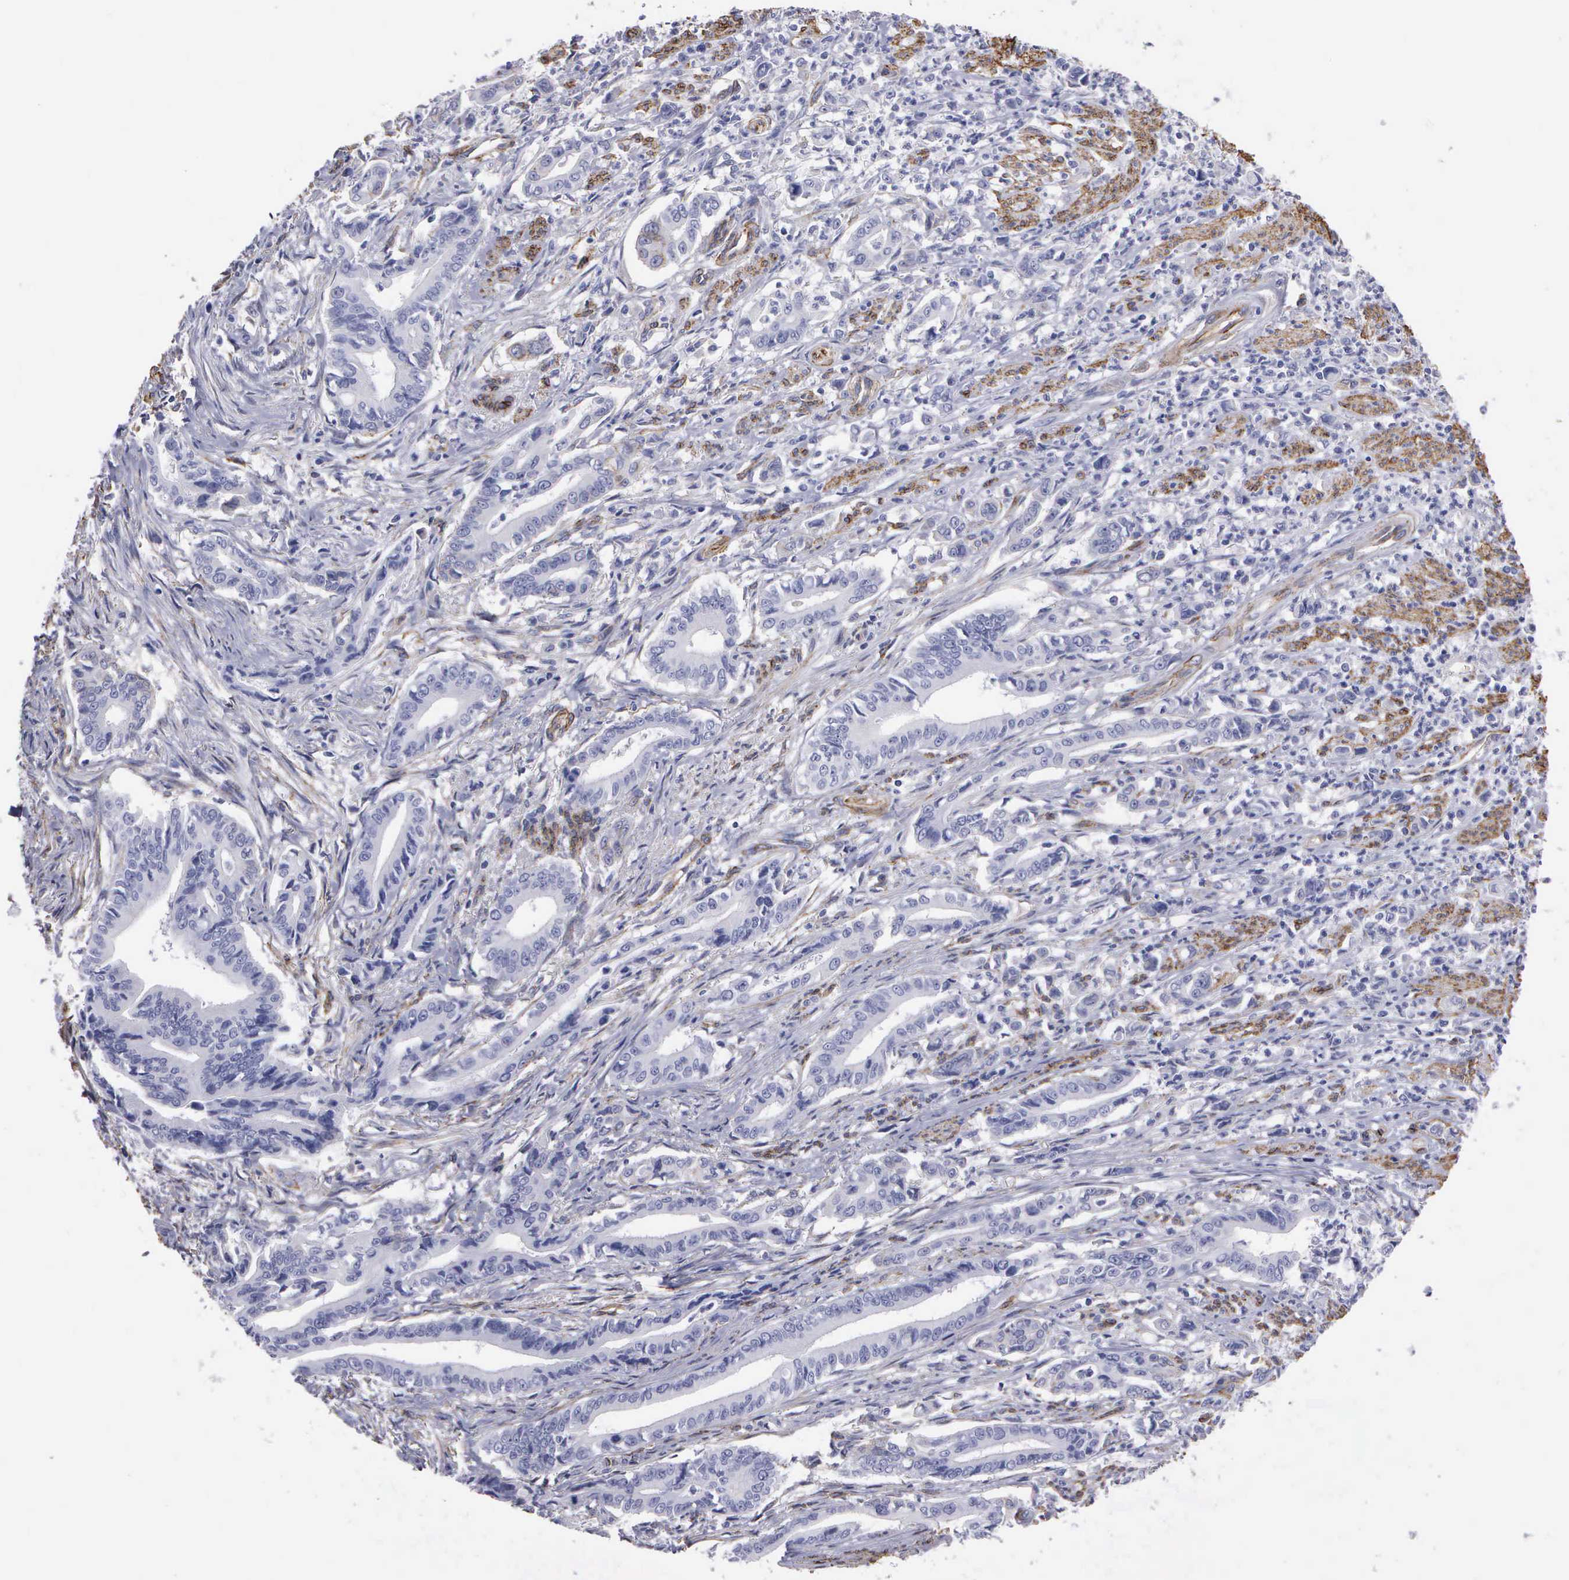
{"staining": {"intensity": "negative", "quantity": "none", "location": "none"}, "tissue": "stomach cancer", "cell_type": "Tumor cells", "image_type": "cancer", "snomed": [{"axis": "morphology", "description": "Adenocarcinoma, NOS"}, {"axis": "topography", "description": "Stomach"}], "caption": "IHC of stomach cancer (adenocarcinoma) shows no staining in tumor cells.", "gene": "MAGEB10", "patient": {"sex": "female", "age": 76}}